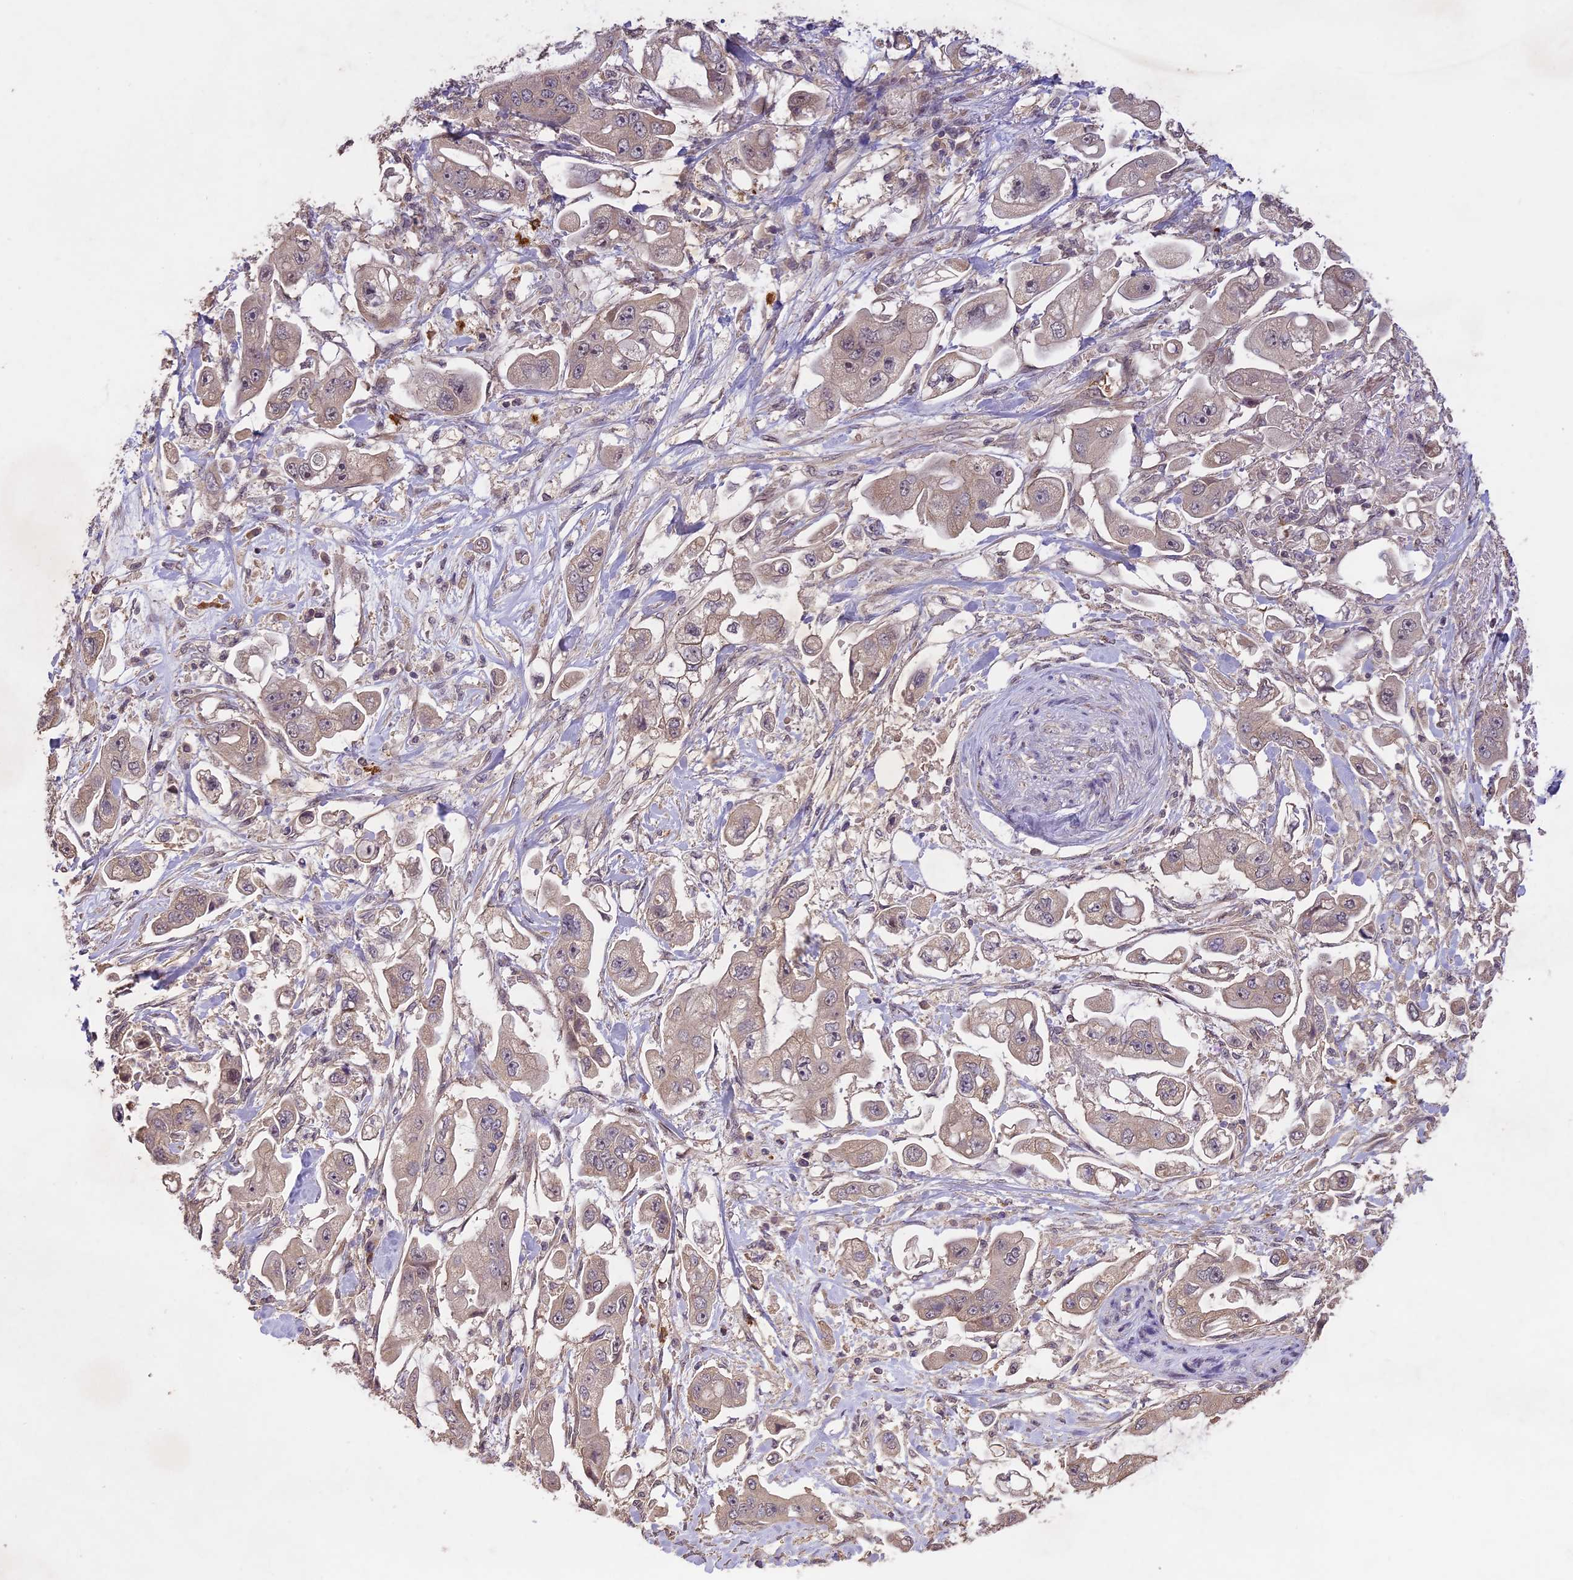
{"staining": {"intensity": "weak", "quantity": "25%-75%", "location": "cytoplasmic/membranous"}, "tissue": "stomach cancer", "cell_type": "Tumor cells", "image_type": "cancer", "snomed": [{"axis": "morphology", "description": "Adenocarcinoma, NOS"}, {"axis": "topography", "description": "Stomach"}], "caption": "Tumor cells demonstrate low levels of weak cytoplasmic/membranous staining in approximately 25%-75% of cells in human stomach adenocarcinoma.", "gene": "TIGD7", "patient": {"sex": "male", "age": 62}}